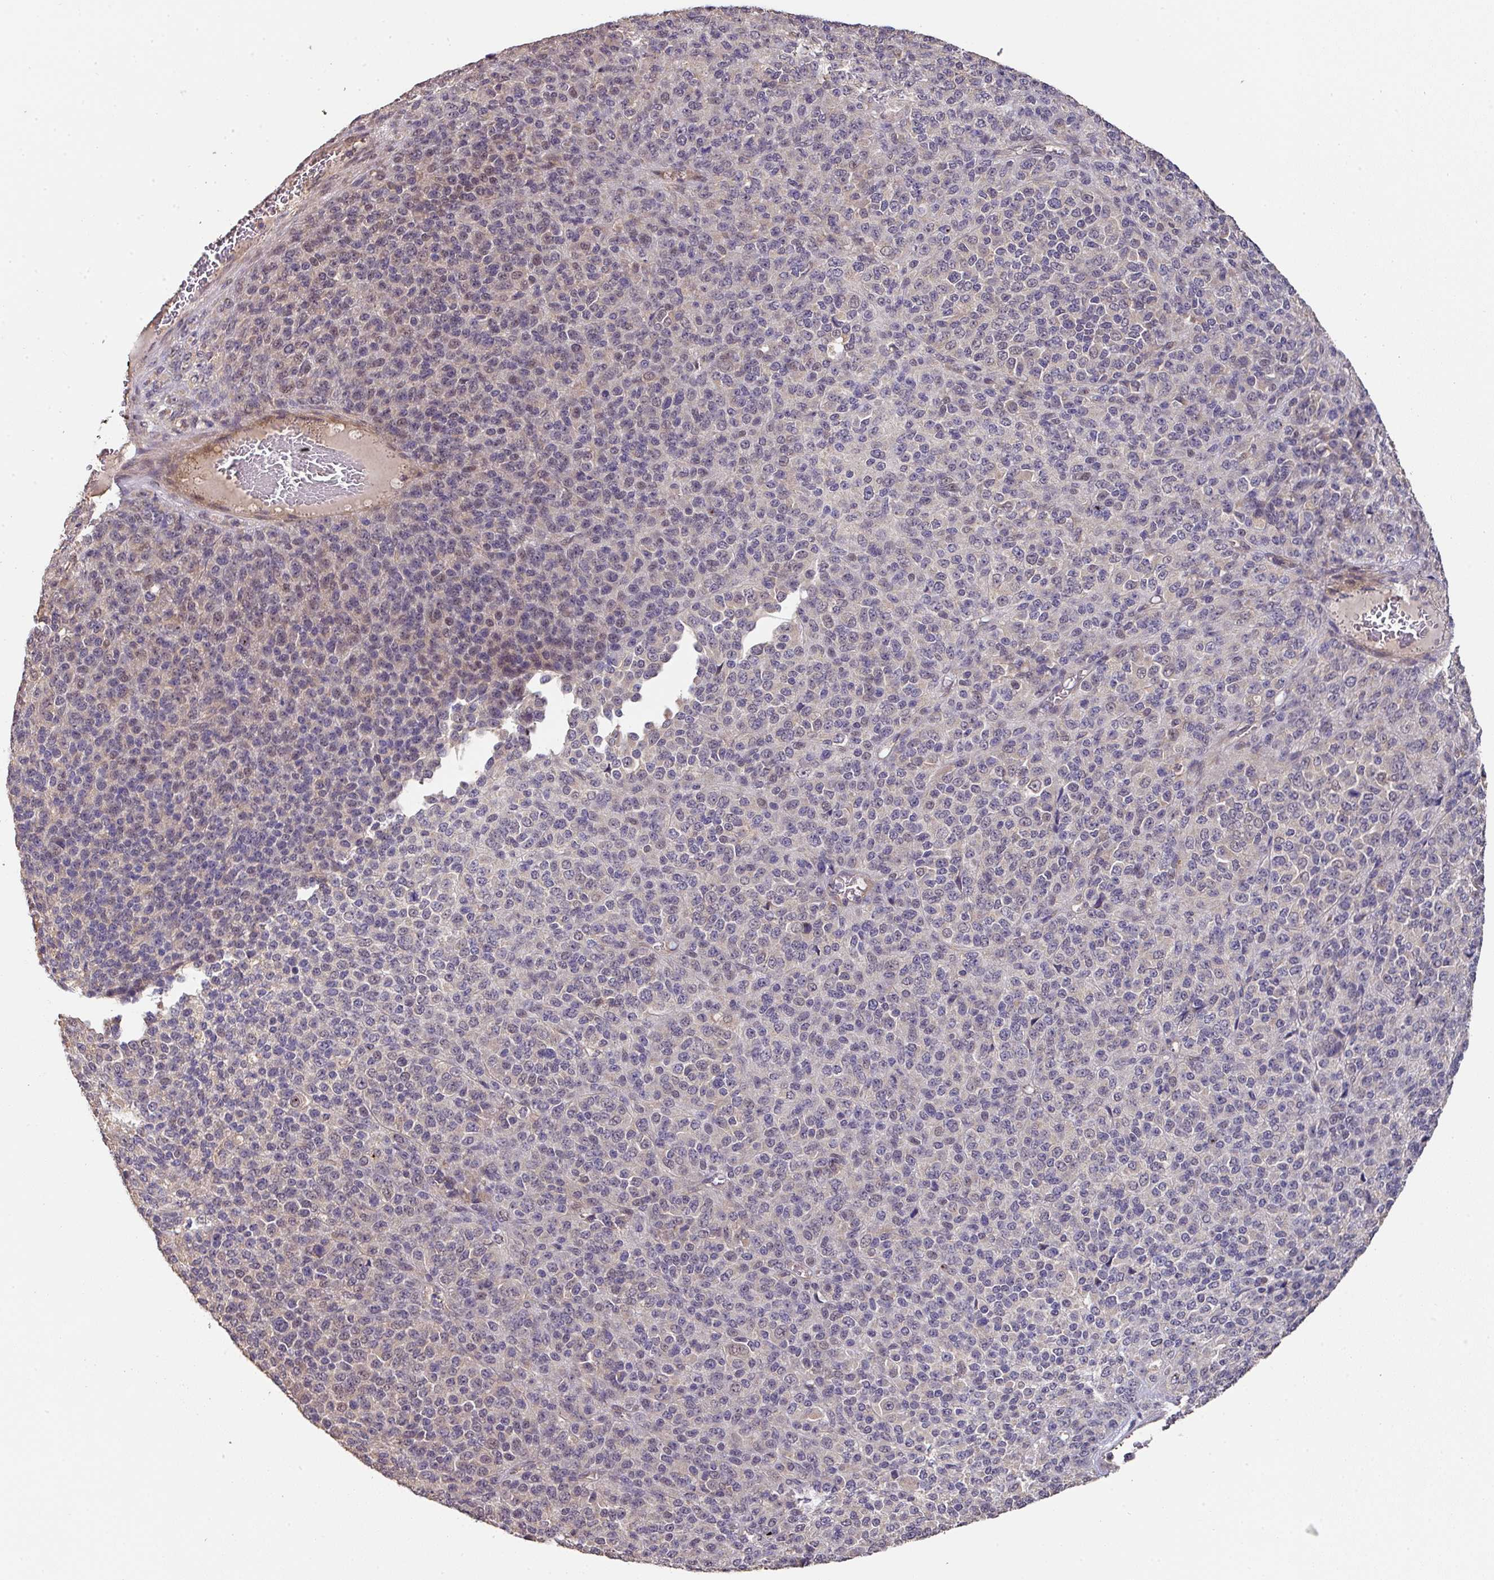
{"staining": {"intensity": "negative", "quantity": "none", "location": "none"}, "tissue": "melanoma", "cell_type": "Tumor cells", "image_type": "cancer", "snomed": [{"axis": "morphology", "description": "Malignant melanoma, Metastatic site"}, {"axis": "topography", "description": "Brain"}], "caption": "Immunohistochemistry of human melanoma shows no positivity in tumor cells.", "gene": "ACVR2B", "patient": {"sex": "female", "age": 56}}